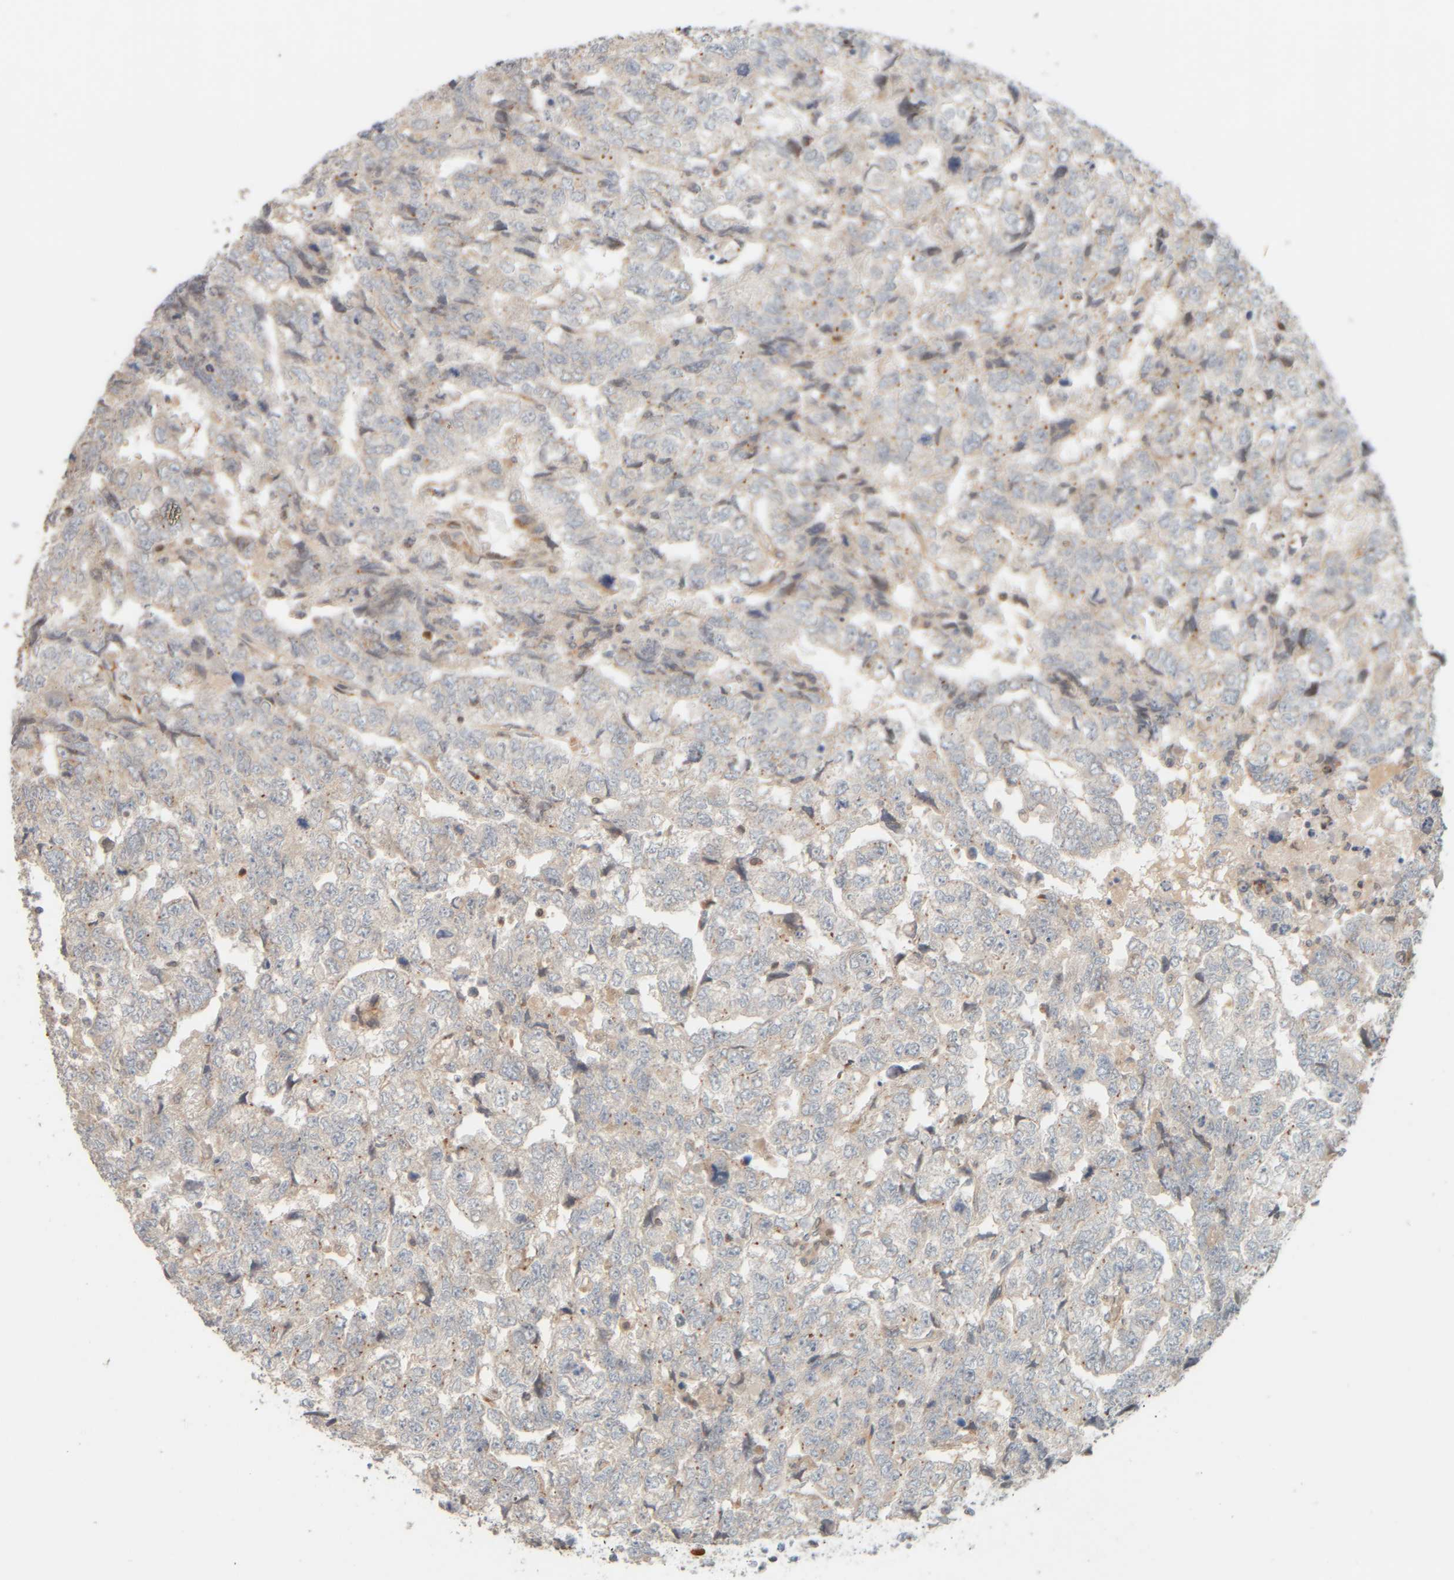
{"staining": {"intensity": "weak", "quantity": "<25%", "location": "cytoplasmic/membranous"}, "tissue": "testis cancer", "cell_type": "Tumor cells", "image_type": "cancer", "snomed": [{"axis": "morphology", "description": "Carcinoma, Embryonal, NOS"}, {"axis": "topography", "description": "Testis"}], "caption": "Immunohistochemical staining of human testis cancer (embryonal carcinoma) reveals no significant positivity in tumor cells. Nuclei are stained in blue.", "gene": "PTGES3L-AARSD1", "patient": {"sex": "male", "age": 36}}